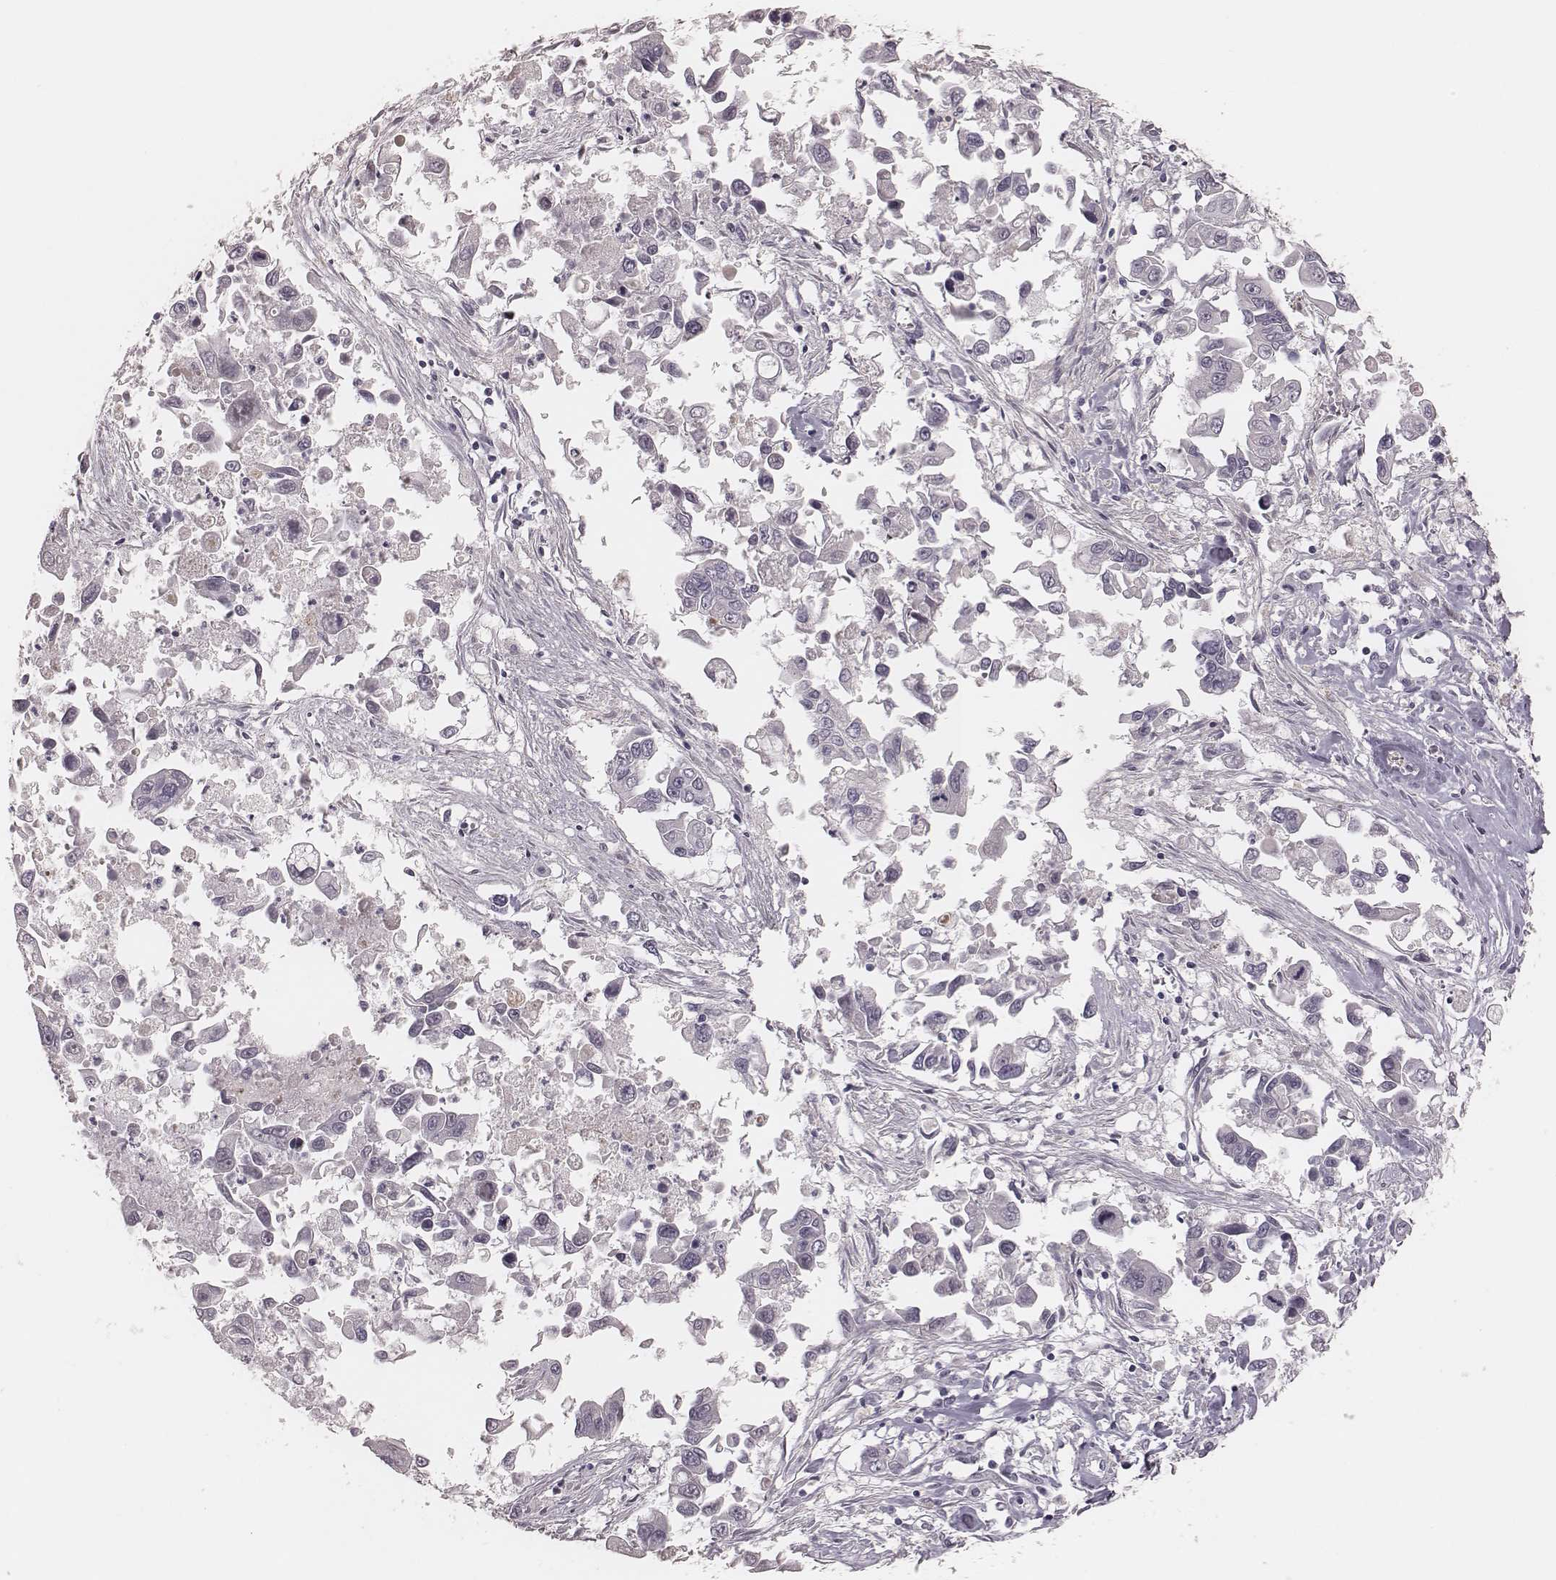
{"staining": {"intensity": "negative", "quantity": "none", "location": "none"}, "tissue": "pancreatic cancer", "cell_type": "Tumor cells", "image_type": "cancer", "snomed": [{"axis": "morphology", "description": "Adenocarcinoma, NOS"}, {"axis": "topography", "description": "Pancreas"}], "caption": "Immunohistochemical staining of human pancreatic cancer (adenocarcinoma) displays no significant expression in tumor cells. (IHC, brightfield microscopy, high magnification).", "gene": "FAM13B", "patient": {"sex": "female", "age": 83}}